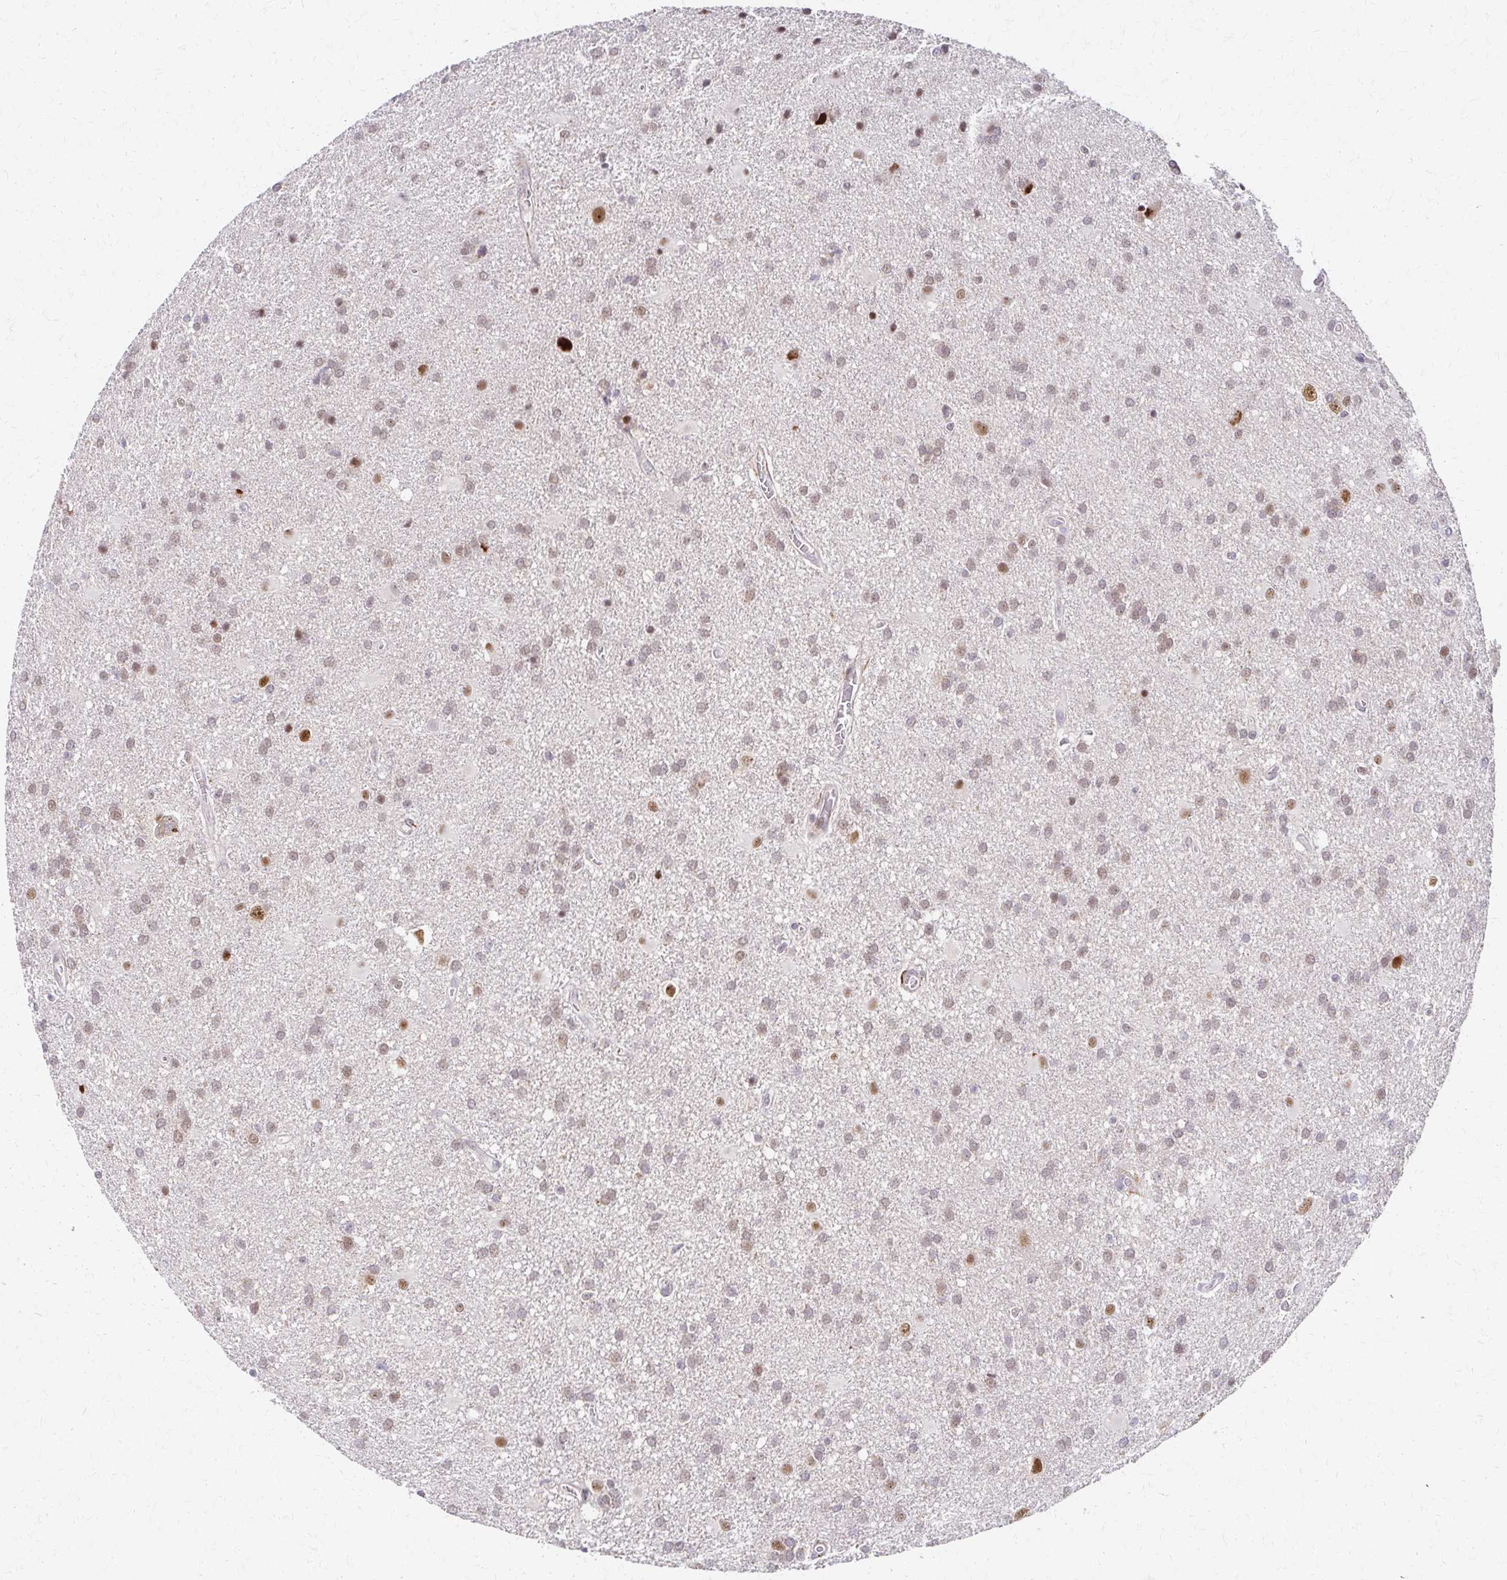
{"staining": {"intensity": "weak", "quantity": ">75%", "location": "nuclear"}, "tissue": "glioma", "cell_type": "Tumor cells", "image_type": "cancer", "snomed": [{"axis": "morphology", "description": "Glioma, malignant, Low grade"}, {"axis": "topography", "description": "Brain"}], "caption": "About >75% of tumor cells in human malignant glioma (low-grade) reveal weak nuclear protein expression as visualized by brown immunohistochemical staining.", "gene": "PSMD7", "patient": {"sex": "male", "age": 66}}